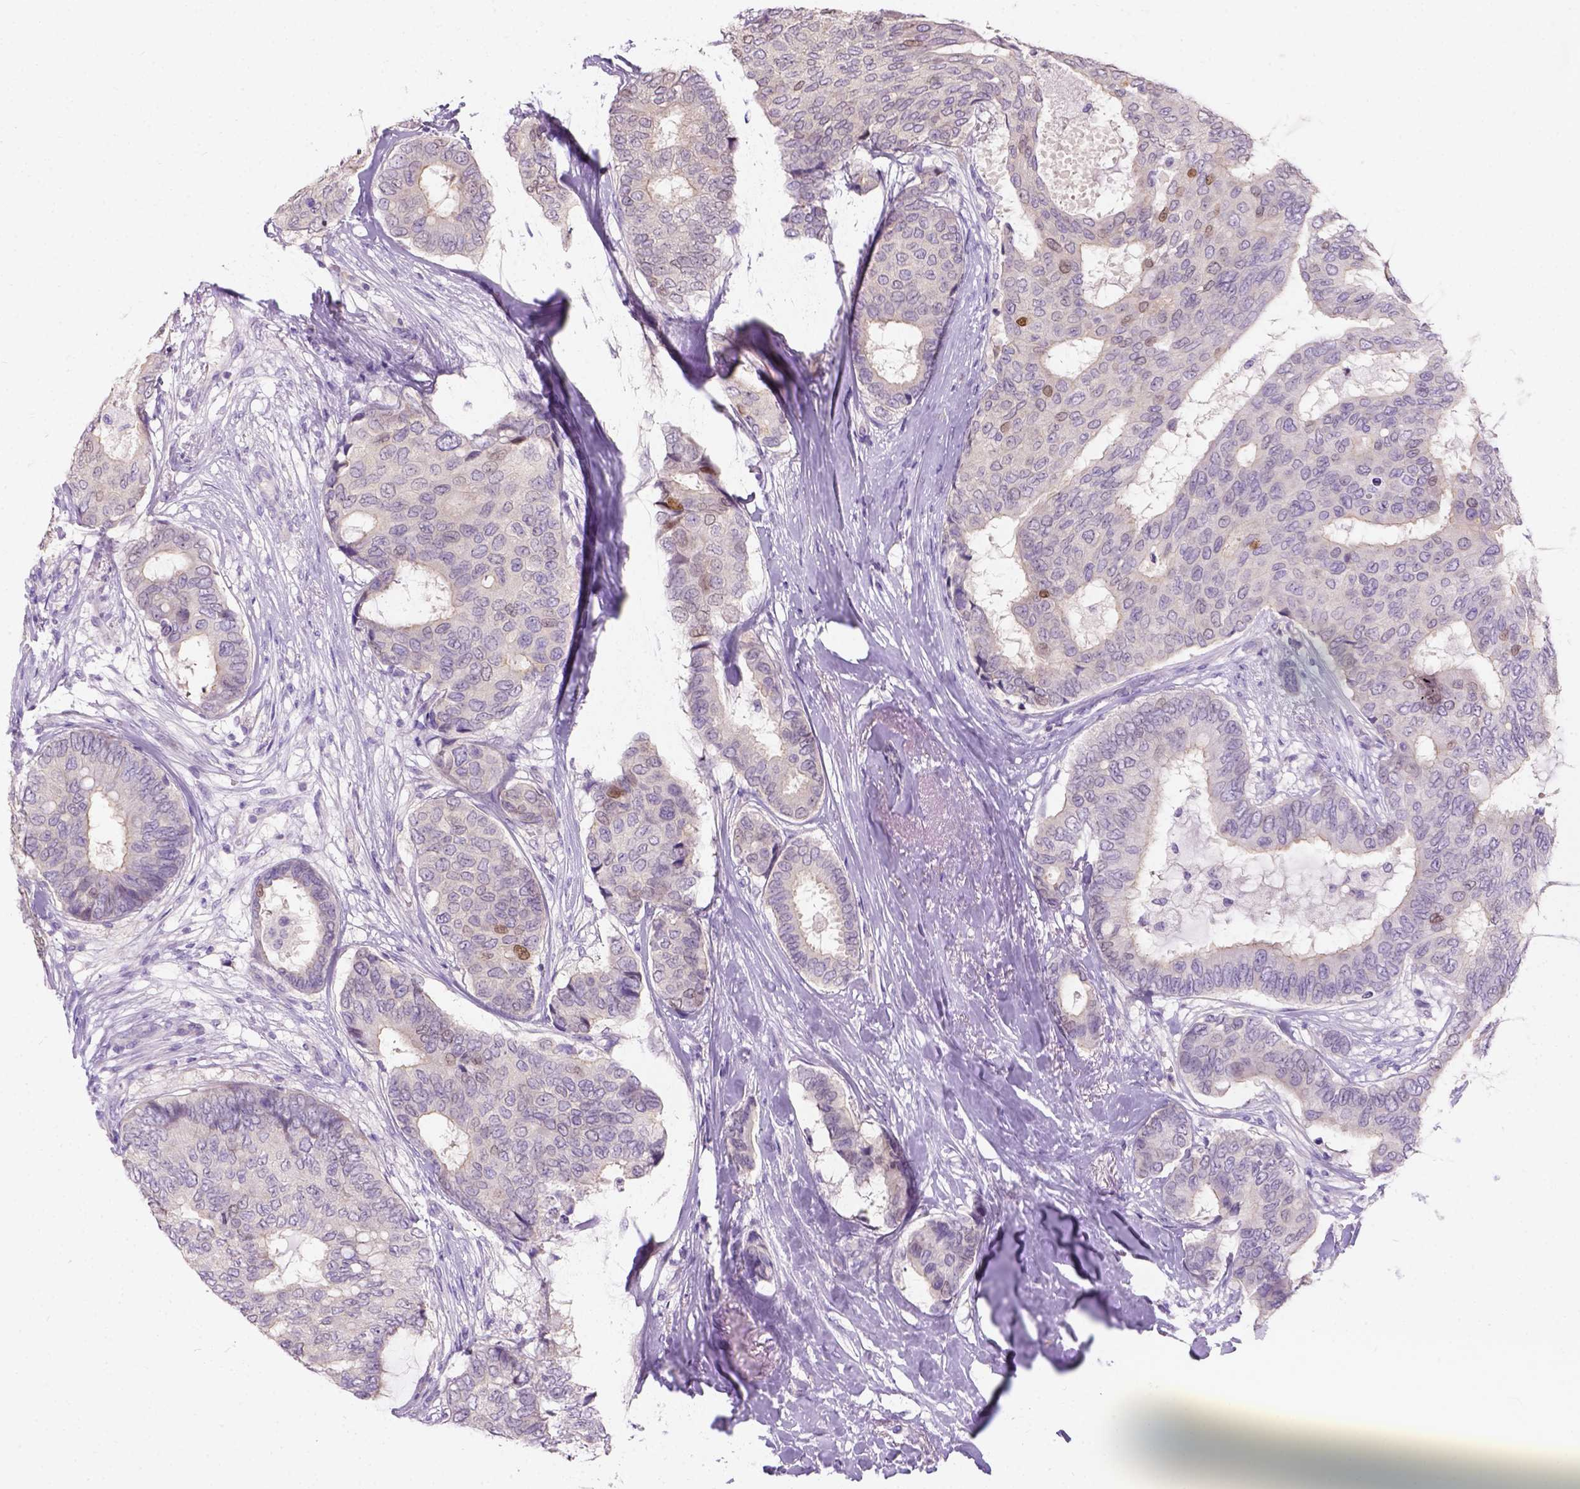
{"staining": {"intensity": "negative", "quantity": "none", "location": "none"}, "tissue": "breast cancer", "cell_type": "Tumor cells", "image_type": "cancer", "snomed": [{"axis": "morphology", "description": "Duct carcinoma"}, {"axis": "topography", "description": "Breast"}], "caption": "An immunohistochemistry (IHC) micrograph of breast cancer (intraductal carcinoma) is shown. There is no staining in tumor cells of breast cancer (intraductal carcinoma).", "gene": "C20orf144", "patient": {"sex": "female", "age": 75}}